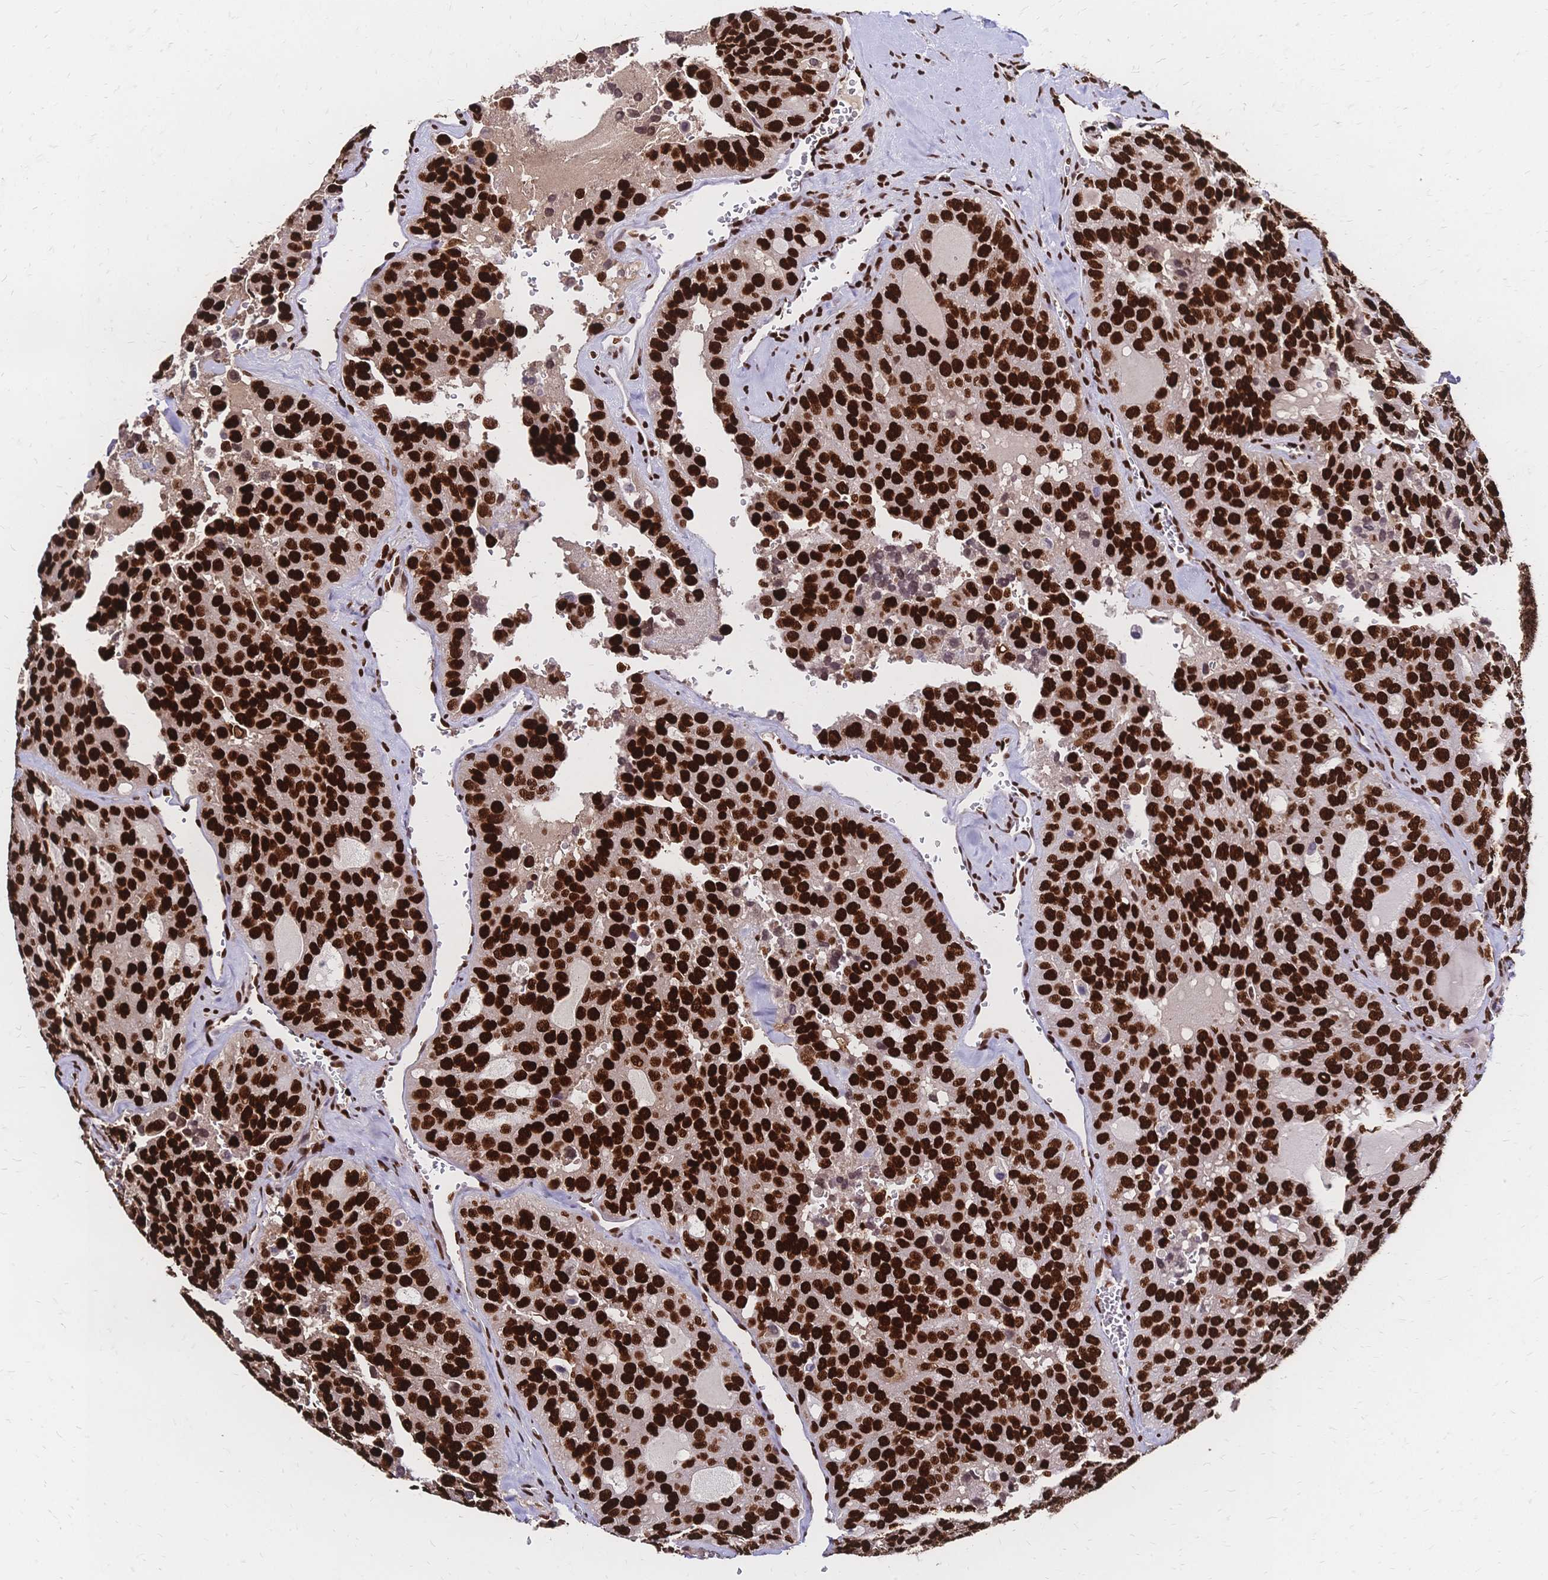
{"staining": {"intensity": "strong", "quantity": ">75%", "location": "nuclear"}, "tissue": "thyroid cancer", "cell_type": "Tumor cells", "image_type": "cancer", "snomed": [{"axis": "morphology", "description": "Follicular adenoma carcinoma, NOS"}, {"axis": "topography", "description": "Thyroid gland"}], "caption": "The photomicrograph demonstrates immunohistochemical staining of thyroid cancer. There is strong nuclear expression is identified in approximately >75% of tumor cells.", "gene": "HDGF", "patient": {"sex": "male", "age": 75}}